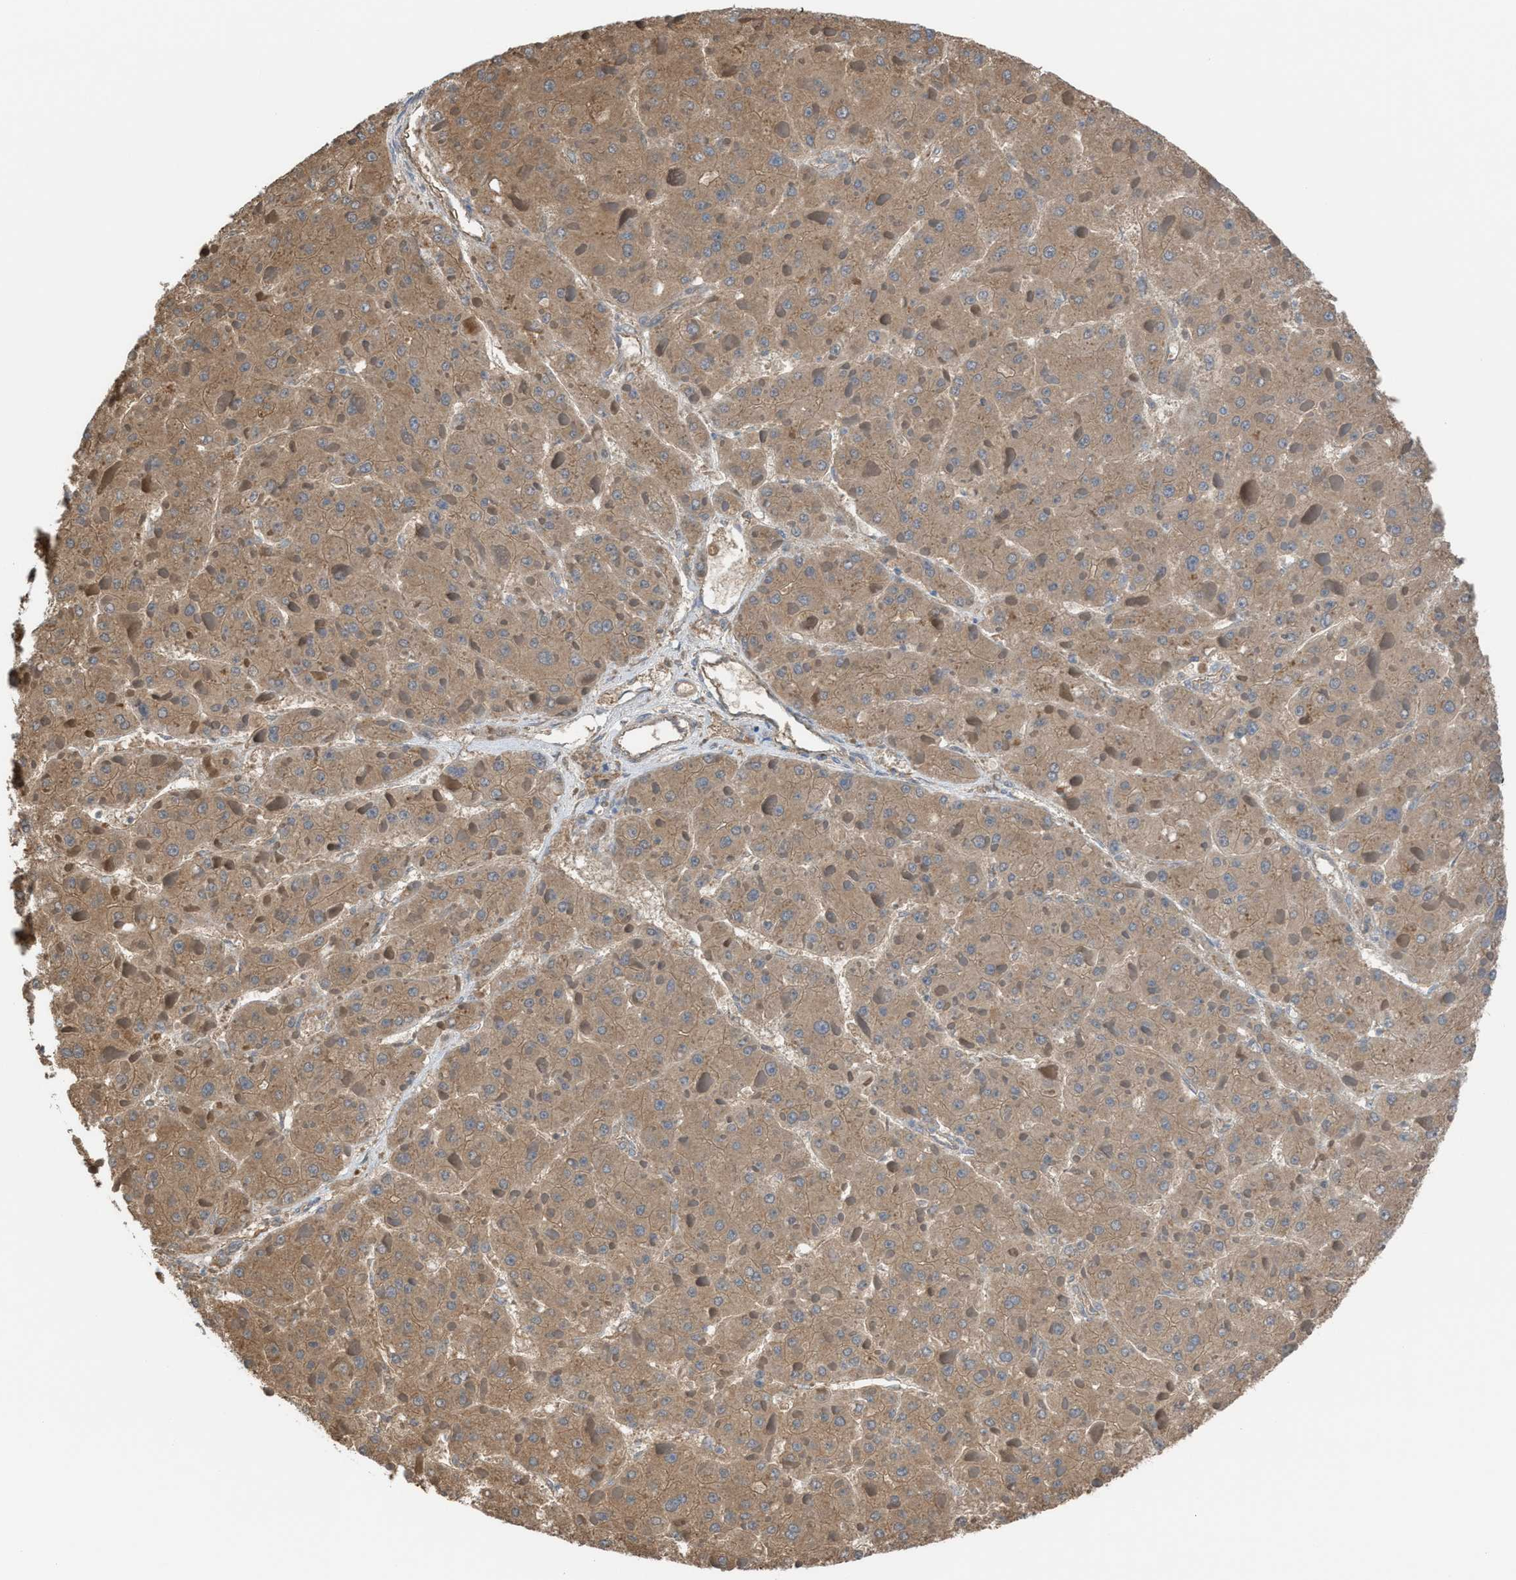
{"staining": {"intensity": "moderate", "quantity": ">75%", "location": "cytoplasmic/membranous"}, "tissue": "liver cancer", "cell_type": "Tumor cells", "image_type": "cancer", "snomed": [{"axis": "morphology", "description": "Carcinoma, Hepatocellular, NOS"}, {"axis": "topography", "description": "Liver"}], "caption": "This histopathology image demonstrates immunohistochemistry staining of liver hepatocellular carcinoma, with medium moderate cytoplasmic/membranous expression in about >75% of tumor cells.", "gene": "NQO2", "patient": {"sex": "female", "age": 73}}